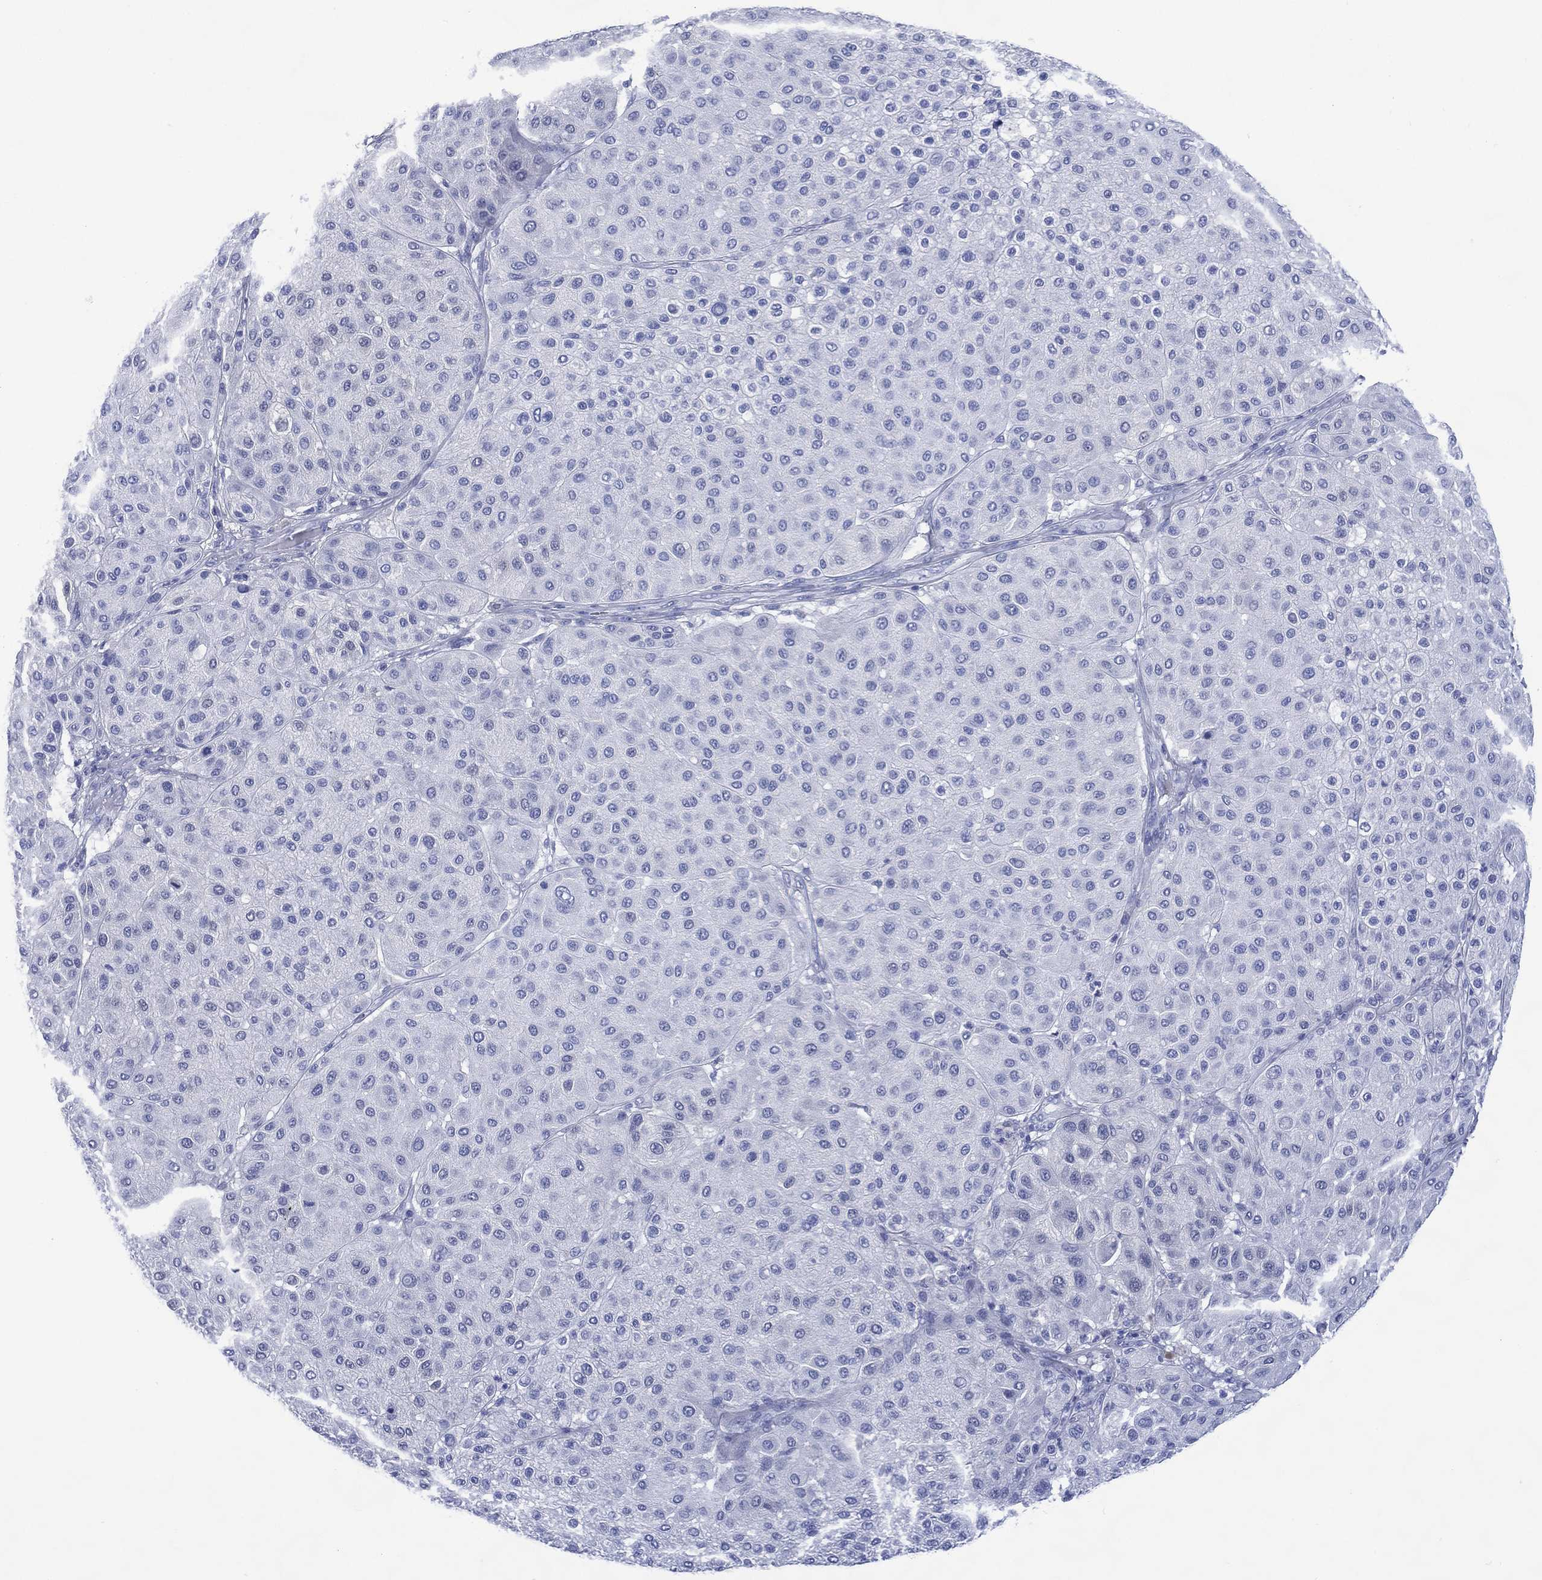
{"staining": {"intensity": "negative", "quantity": "none", "location": "none"}, "tissue": "melanoma", "cell_type": "Tumor cells", "image_type": "cancer", "snomed": [{"axis": "morphology", "description": "Malignant melanoma, Metastatic site"}, {"axis": "topography", "description": "Smooth muscle"}], "caption": "Photomicrograph shows no significant protein staining in tumor cells of malignant melanoma (metastatic site). The staining is performed using DAB (3,3'-diaminobenzidine) brown chromogen with nuclei counter-stained in using hematoxylin.", "gene": "SHCBP1L", "patient": {"sex": "male", "age": 41}}